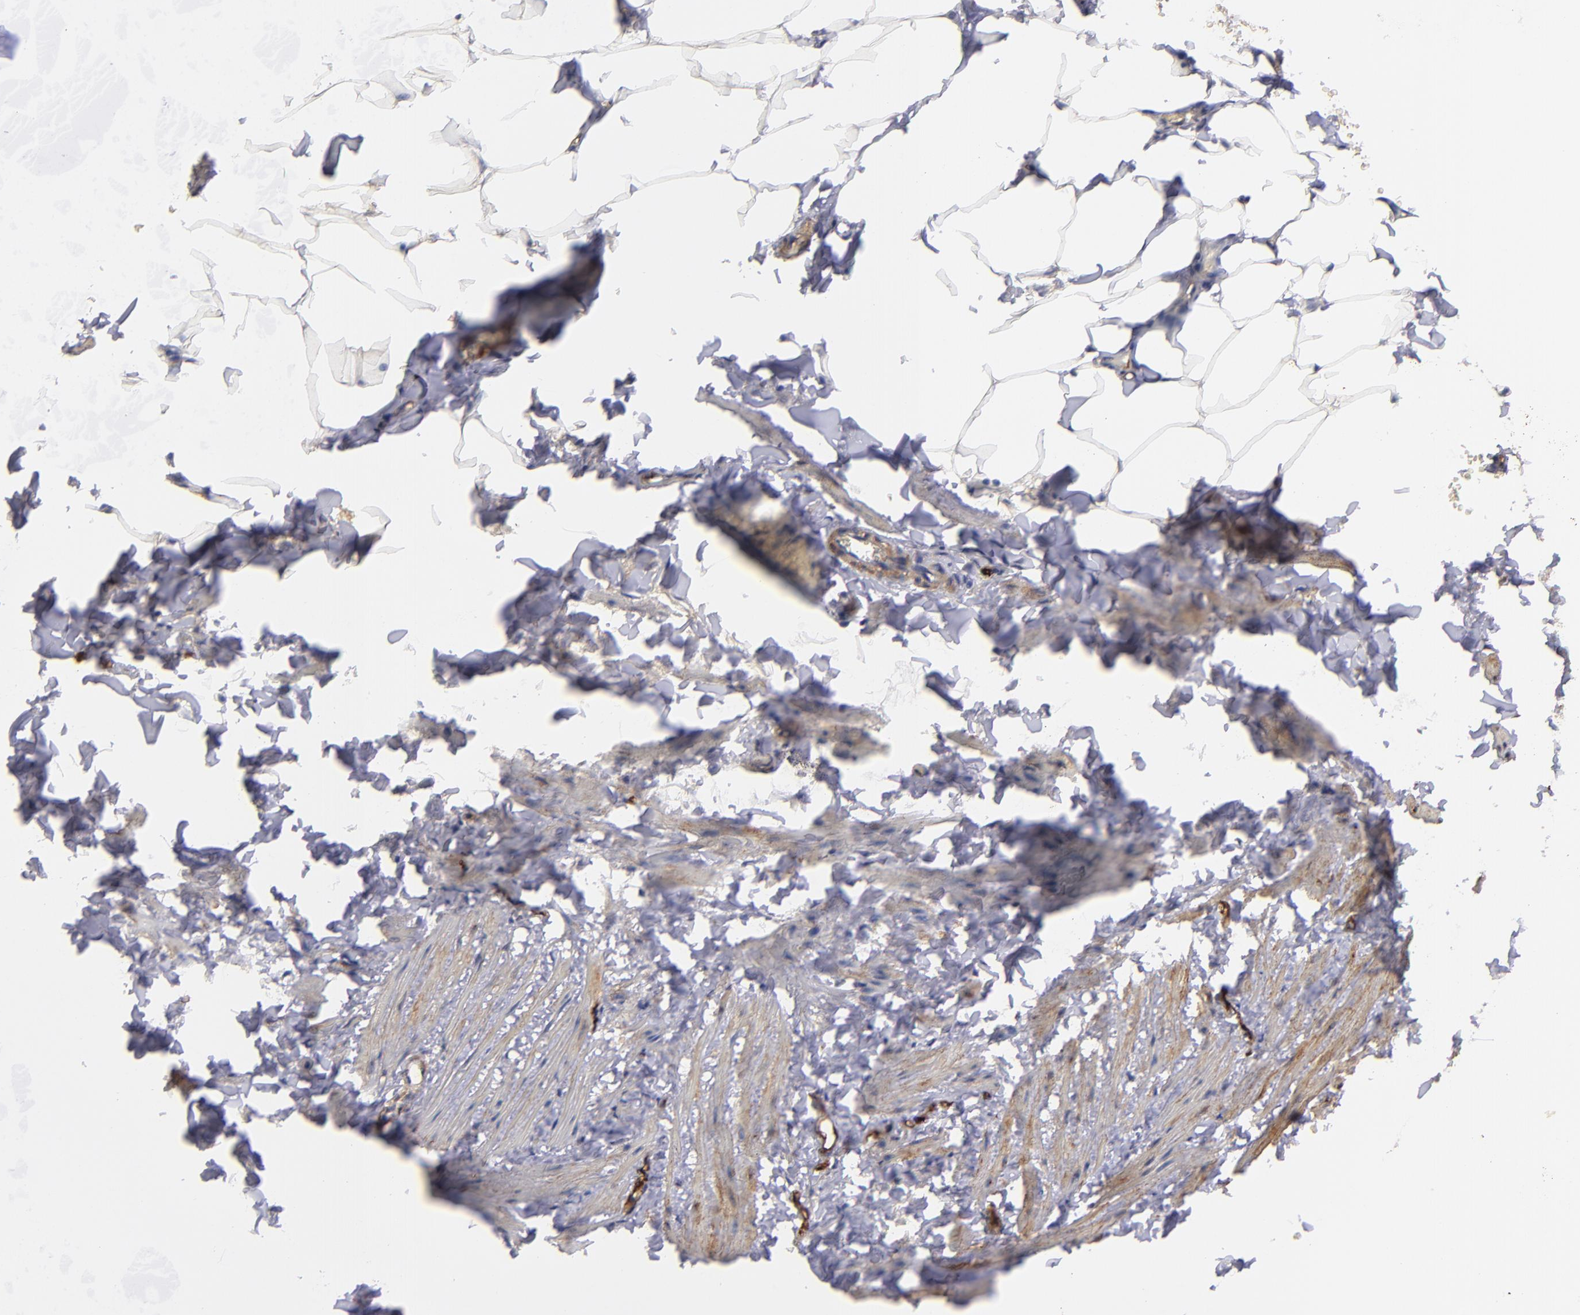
{"staining": {"intensity": "negative", "quantity": "none", "location": "none"}, "tissue": "adipose tissue", "cell_type": "Adipocytes", "image_type": "normal", "snomed": [{"axis": "morphology", "description": "Normal tissue, NOS"}, {"axis": "topography", "description": "Vascular tissue"}], "caption": "High magnification brightfield microscopy of benign adipose tissue stained with DAB (brown) and counterstained with hematoxylin (blue): adipocytes show no significant expression.", "gene": "DYSF", "patient": {"sex": "male", "age": 41}}